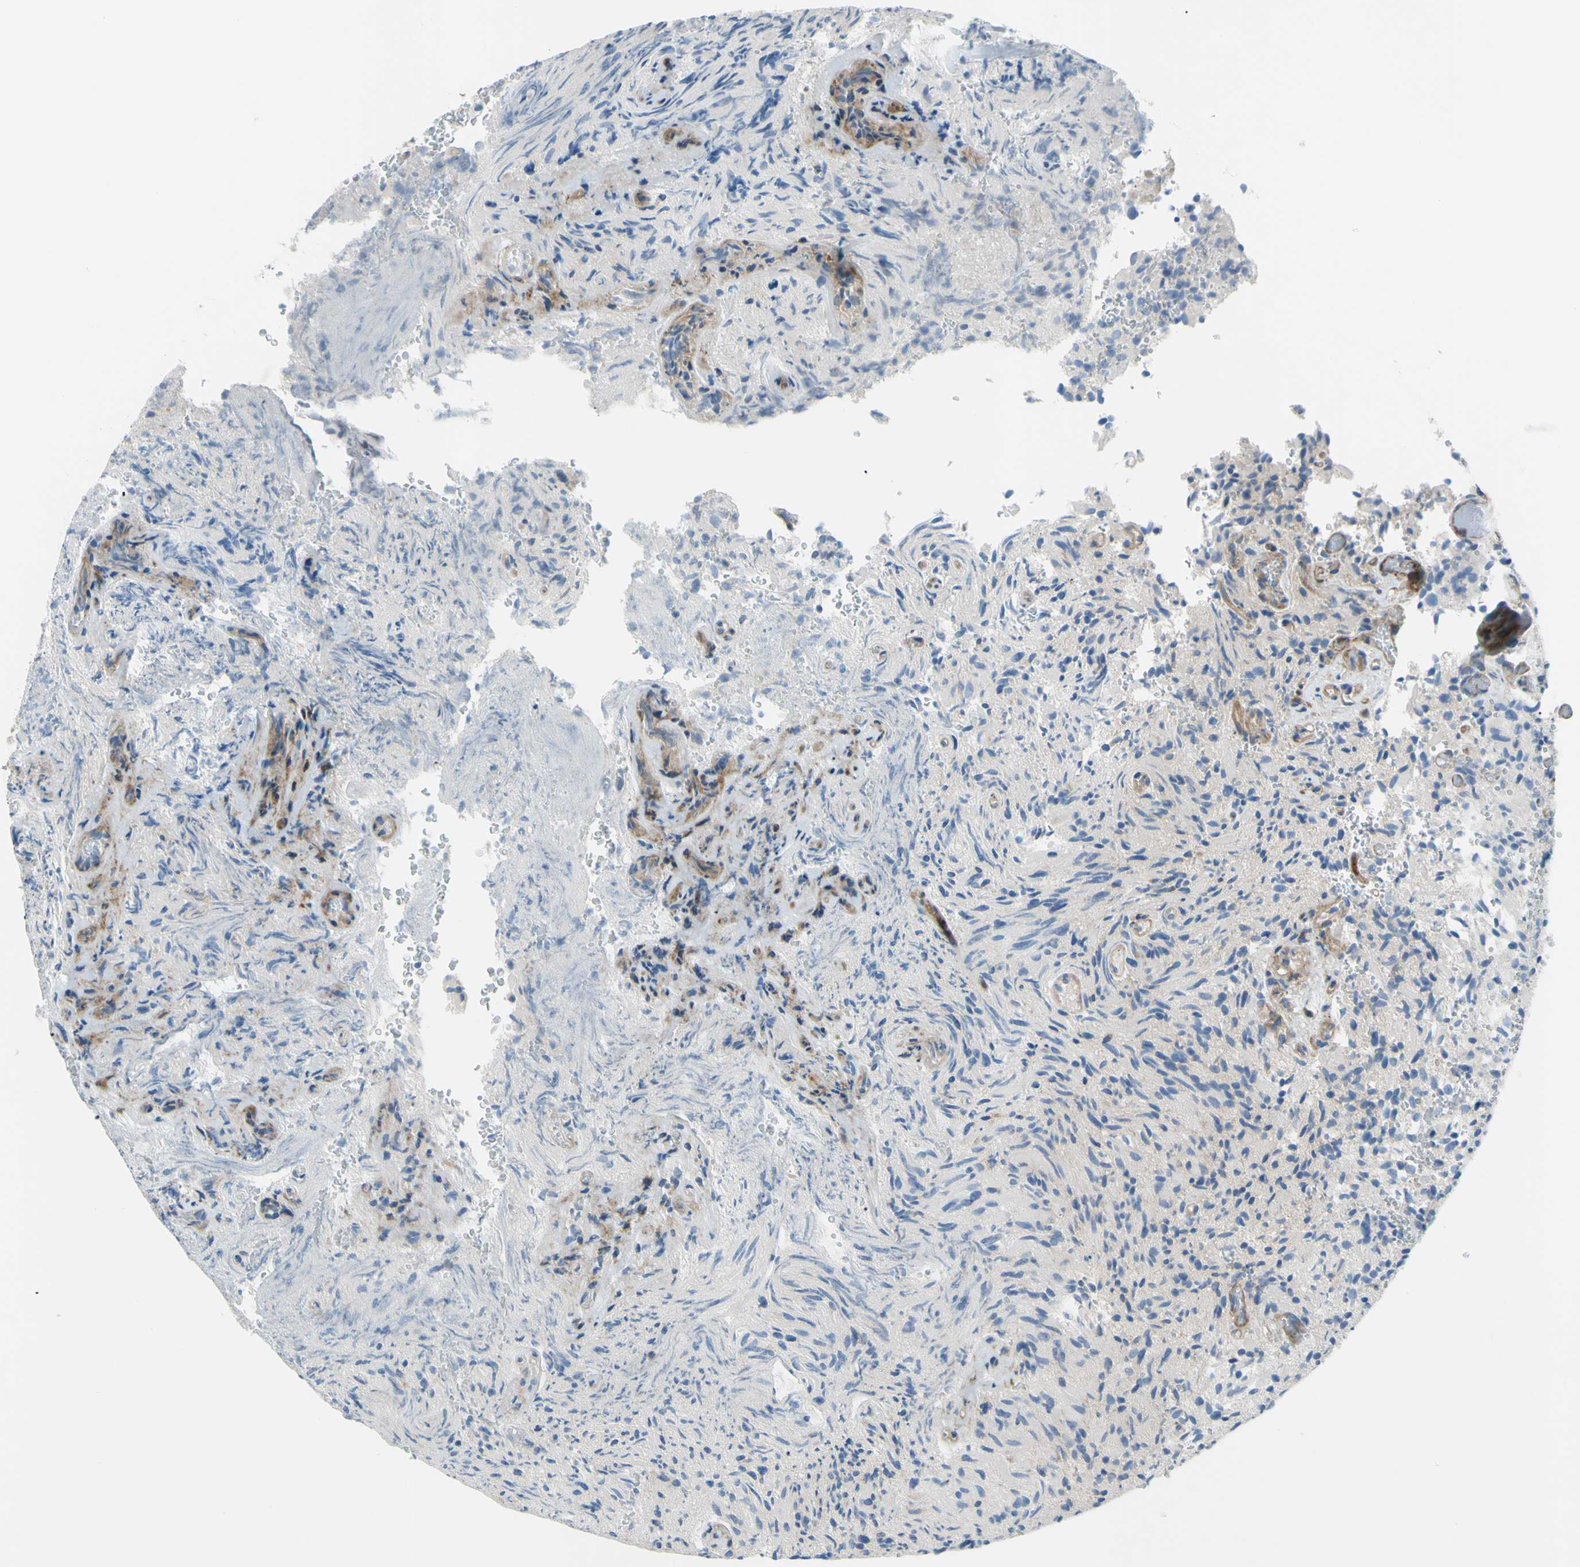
{"staining": {"intensity": "negative", "quantity": "none", "location": "none"}, "tissue": "glioma", "cell_type": "Tumor cells", "image_type": "cancer", "snomed": [{"axis": "morphology", "description": "Glioma, malignant, High grade"}, {"axis": "topography", "description": "Brain"}], "caption": "Protein analysis of glioma exhibits no significant staining in tumor cells.", "gene": "PAK2", "patient": {"sex": "male", "age": 71}}